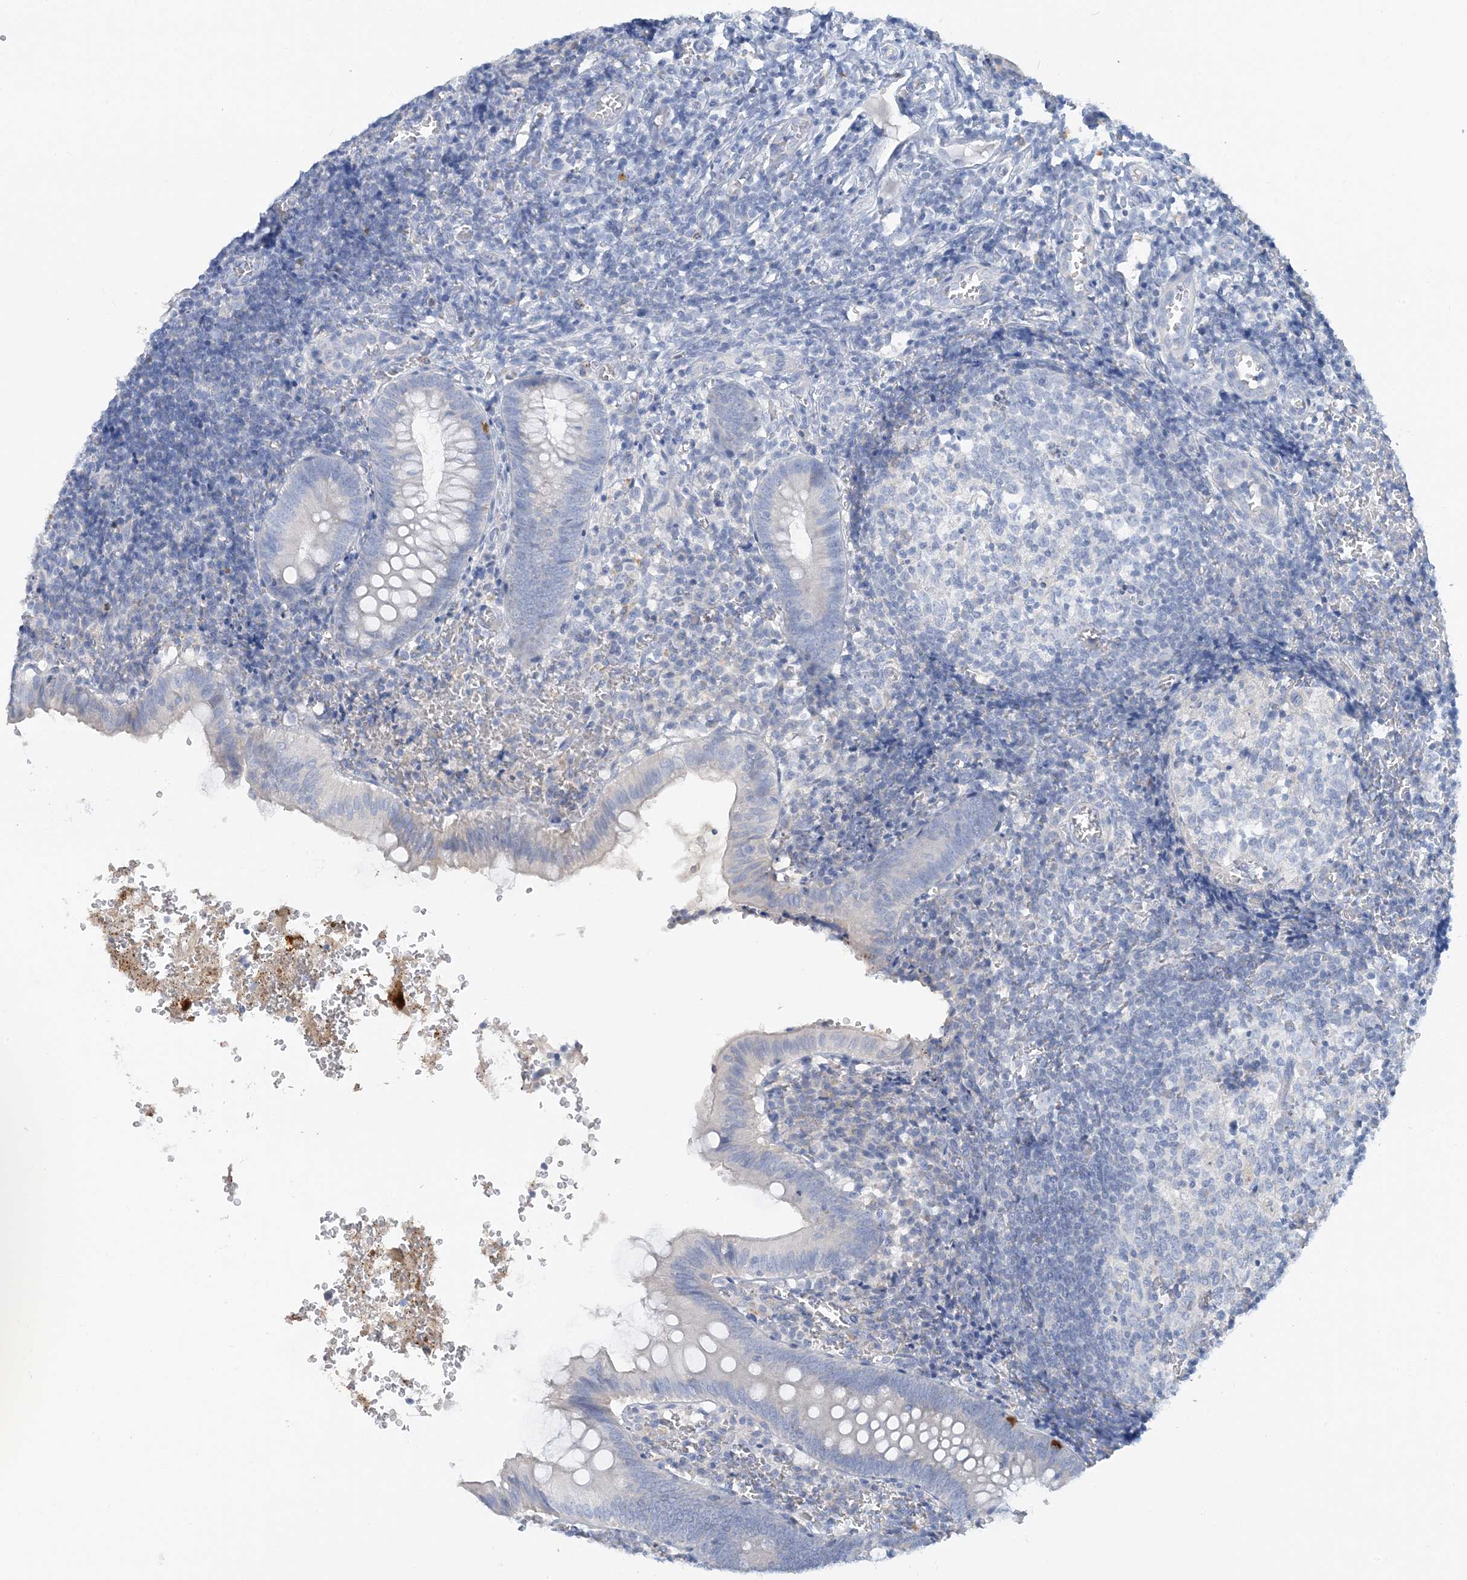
{"staining": {"intensity": "negative", "quantity": "none", "location": "none"}, "tissue": "appendix", "cell_type": "Glandular cells", "image_type": "normal", "snomed": [{"axis": "morphology", "description": "Normal tissue, NOS"}, {"axis": "topography", "description": "Appendix"}], "caption": "Appendix stained for a protein using IHC shows no staining glandular cells.", "gene": "ZCCHC12", "patient": {"sex": "male", "age": 8}}